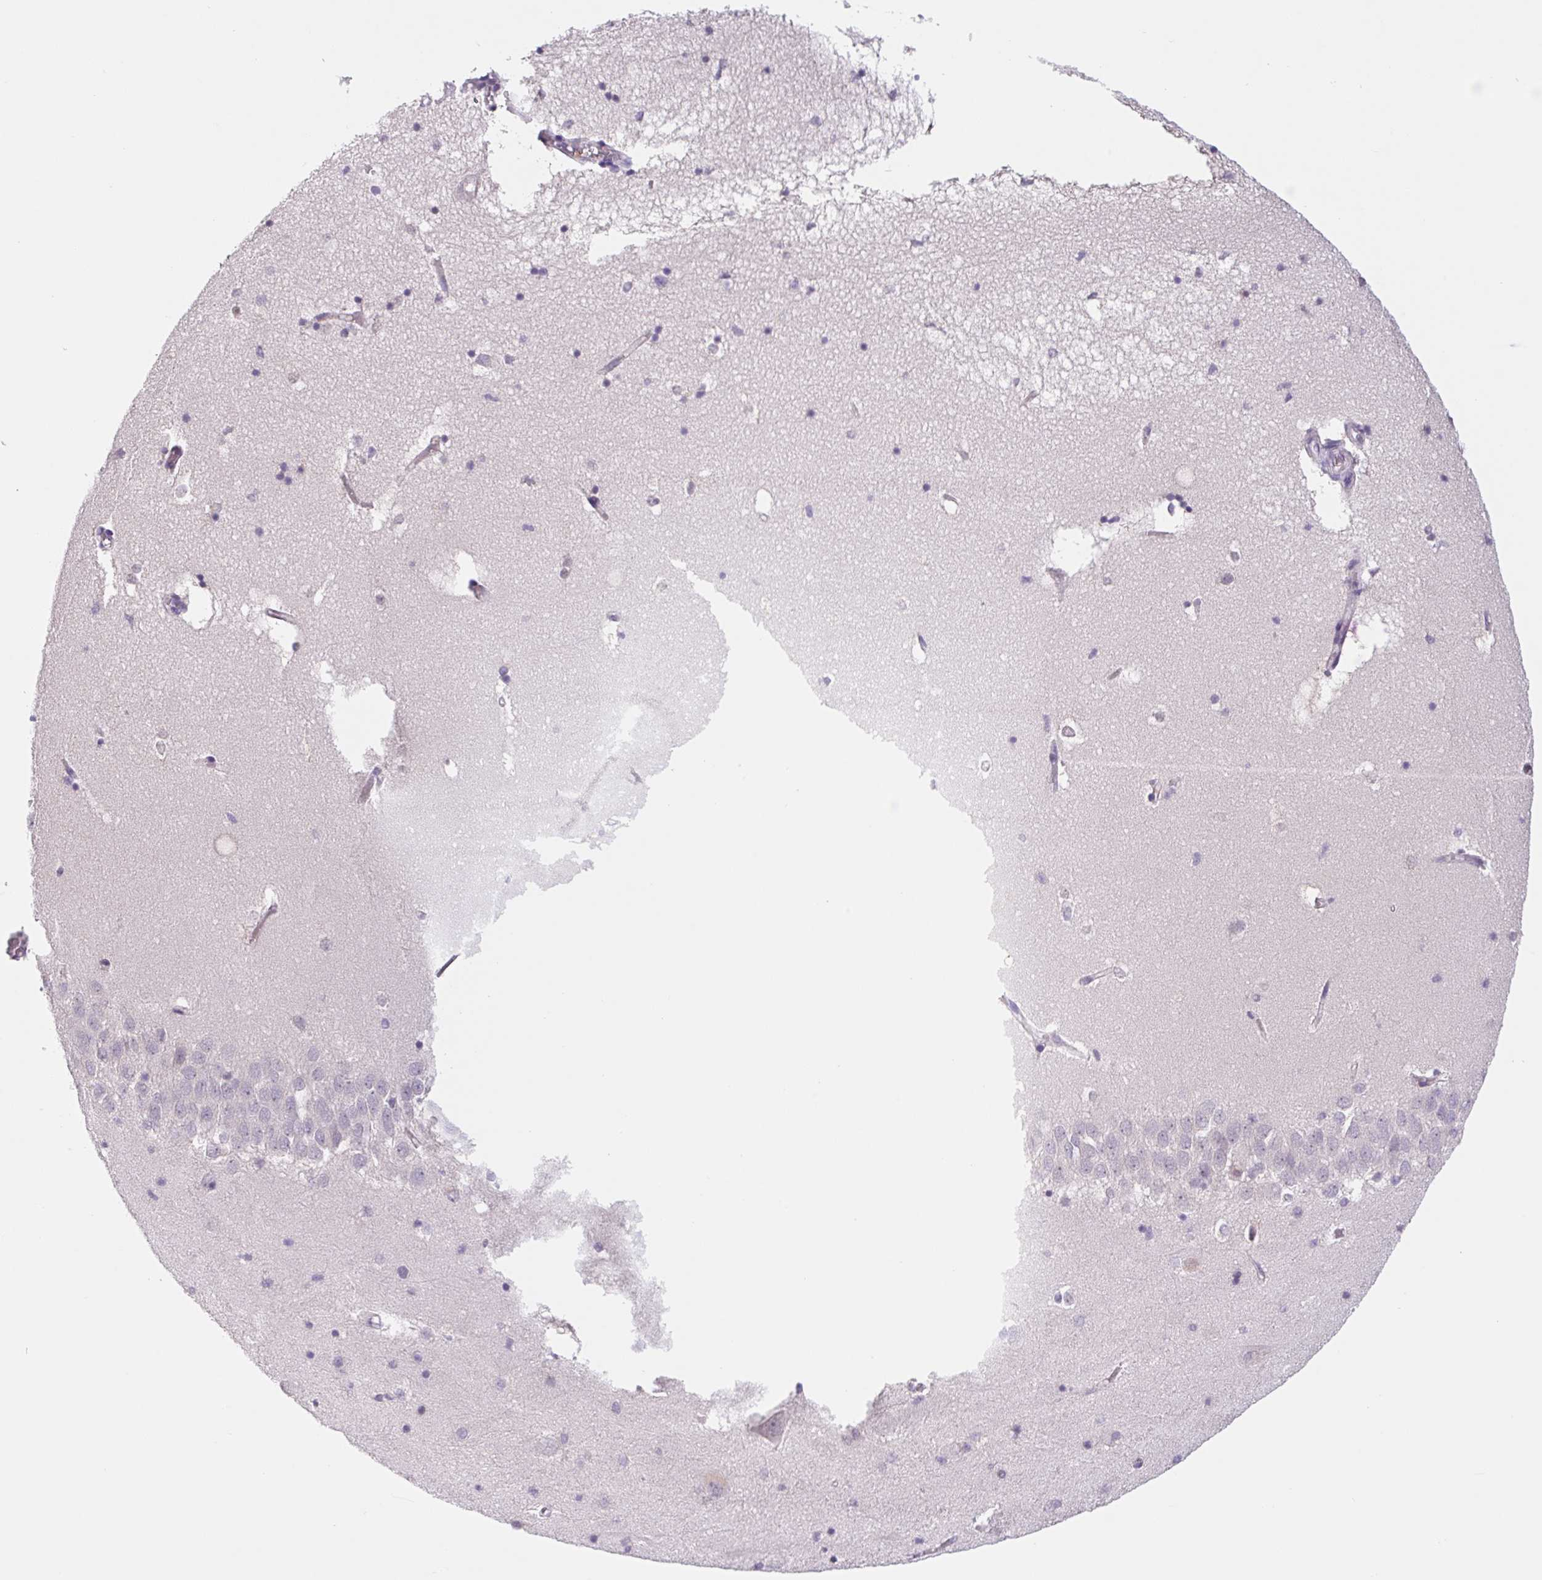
{"staining": {"intensity": "moderate", "quantity": "25%-75%", "location": "nuclear"}, "tissue": "hippocampus", "cell_type": "Glial cells", "image_type": "normal", "snomed": [{"axis": "morphology", "description": "Normal tissue, NOS"}, {"axis": "topography", "description": "Hippocampus"}], "caption": "IHC staining of unremarkable hippocampus, which demonstrates medium levels of moderate nuclear staining in about 25%-75% of glial cells indicating moderate nuclear protein positivity. The staining was performed using DAB (3,3'-diaminobenzidine) (brown) for protein detection and nuclei were counterstained in hematoxylin (blue).", "gene": "L3MBTL4", "patient": {"sex": "male", "age": 58}}